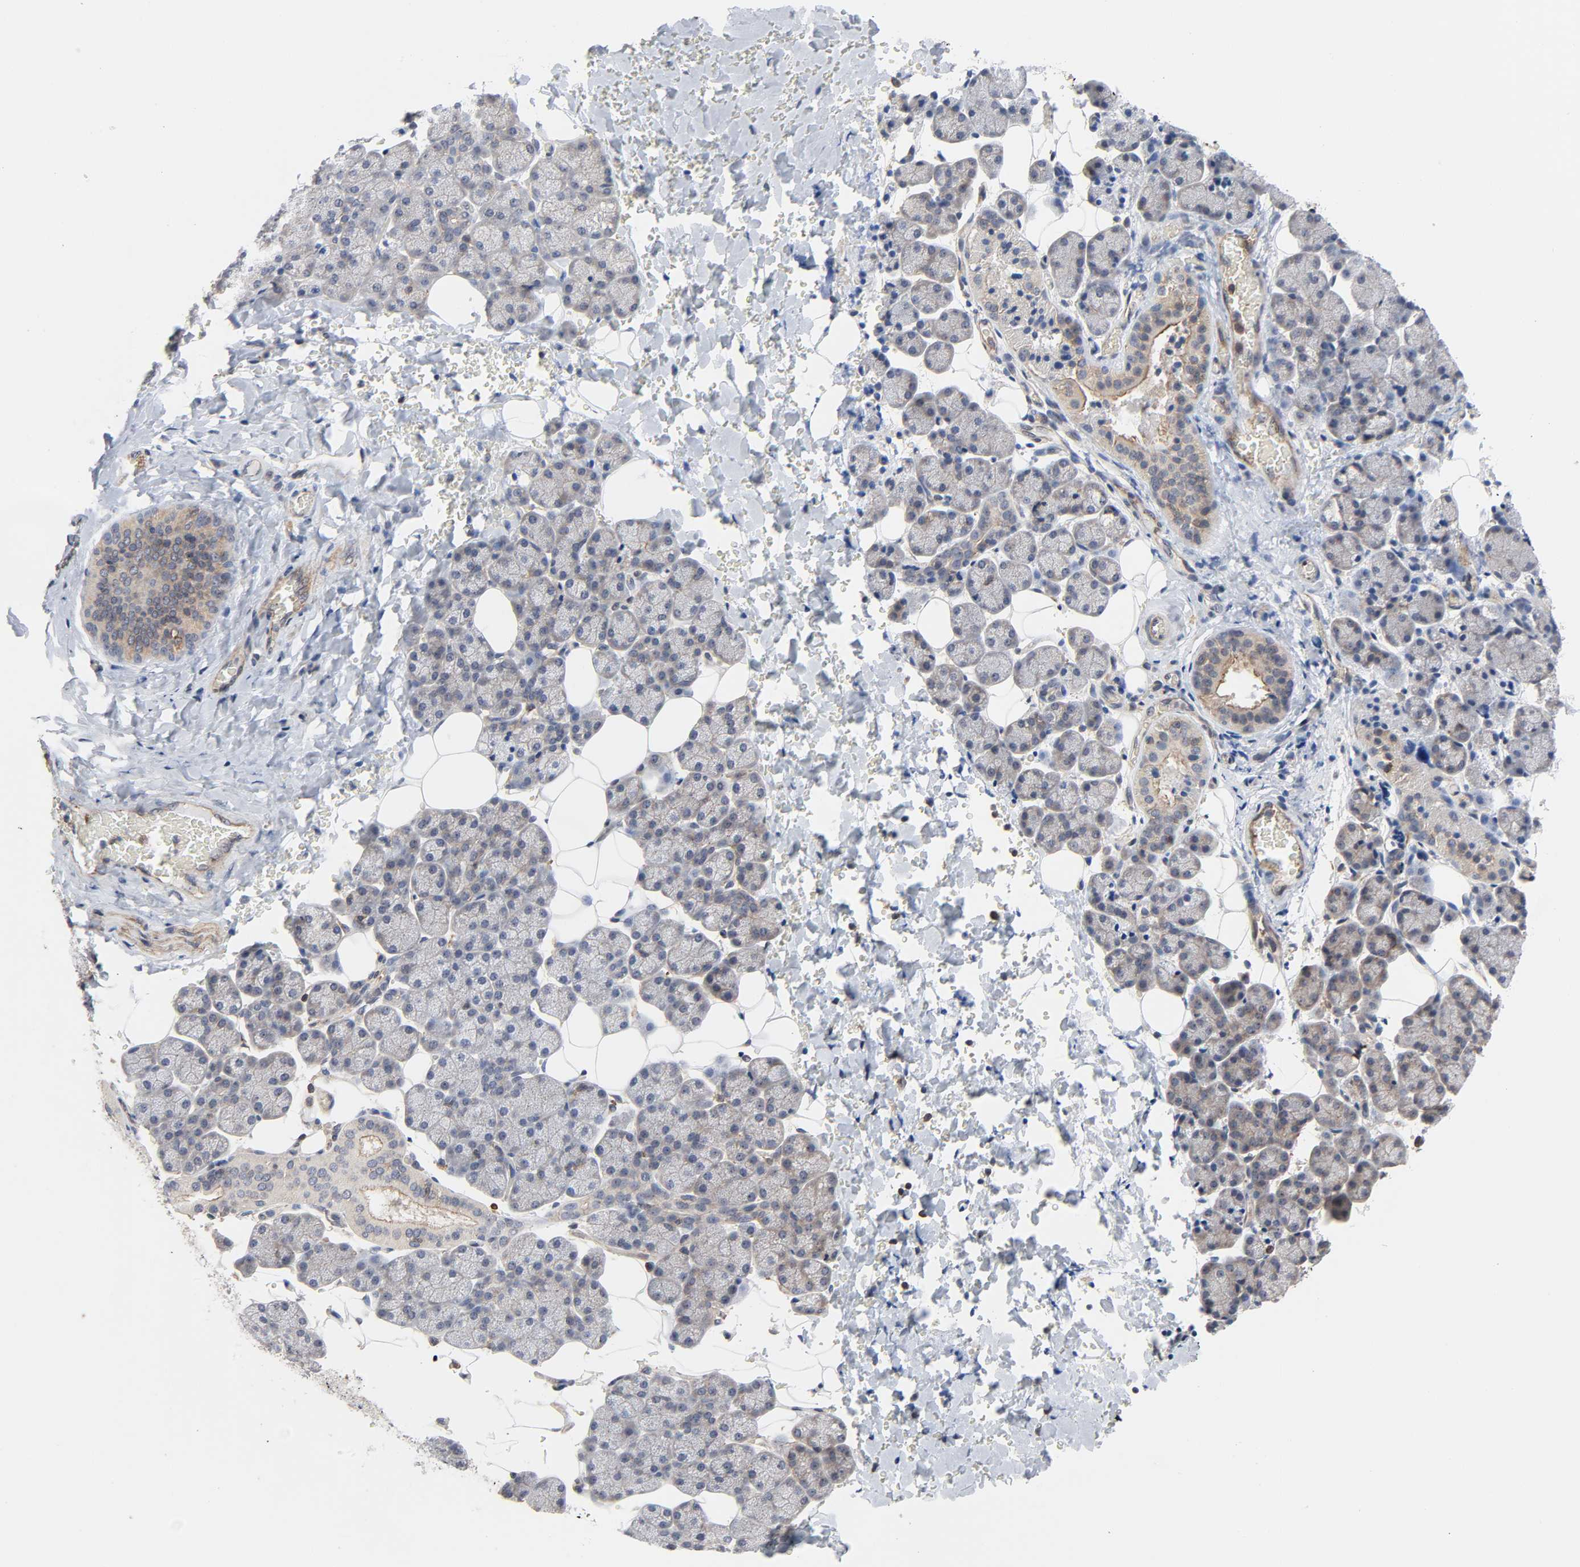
{"staining": {"intensity": "weak", "quantity": "25%-75%", "location": "cytoplasmic/membranous,nuclear"}, "tissue": "salivary gland", "cell_type": "Glandular cells", "image_type": "normal", "snomed": [{"axis": "morphology", "description": "Normal tissue, NOS"}, {"axis": "topography", "description": "Lymph node"}, {"axis": "topography", "description": "Salivary gland"}], "caption": "Protein expression analysis of unremarkable salivary gland exhibits weak cytoplasmic/membranous,nuclear expression in approximately 25%-75% of glandular cells. Using DAB (brown) and hematoxylin (blue) stains, captured at high magnification using brightfield microscopy.", "gene": "DDX10", "patient": {"sex": "male", "age": 8}}